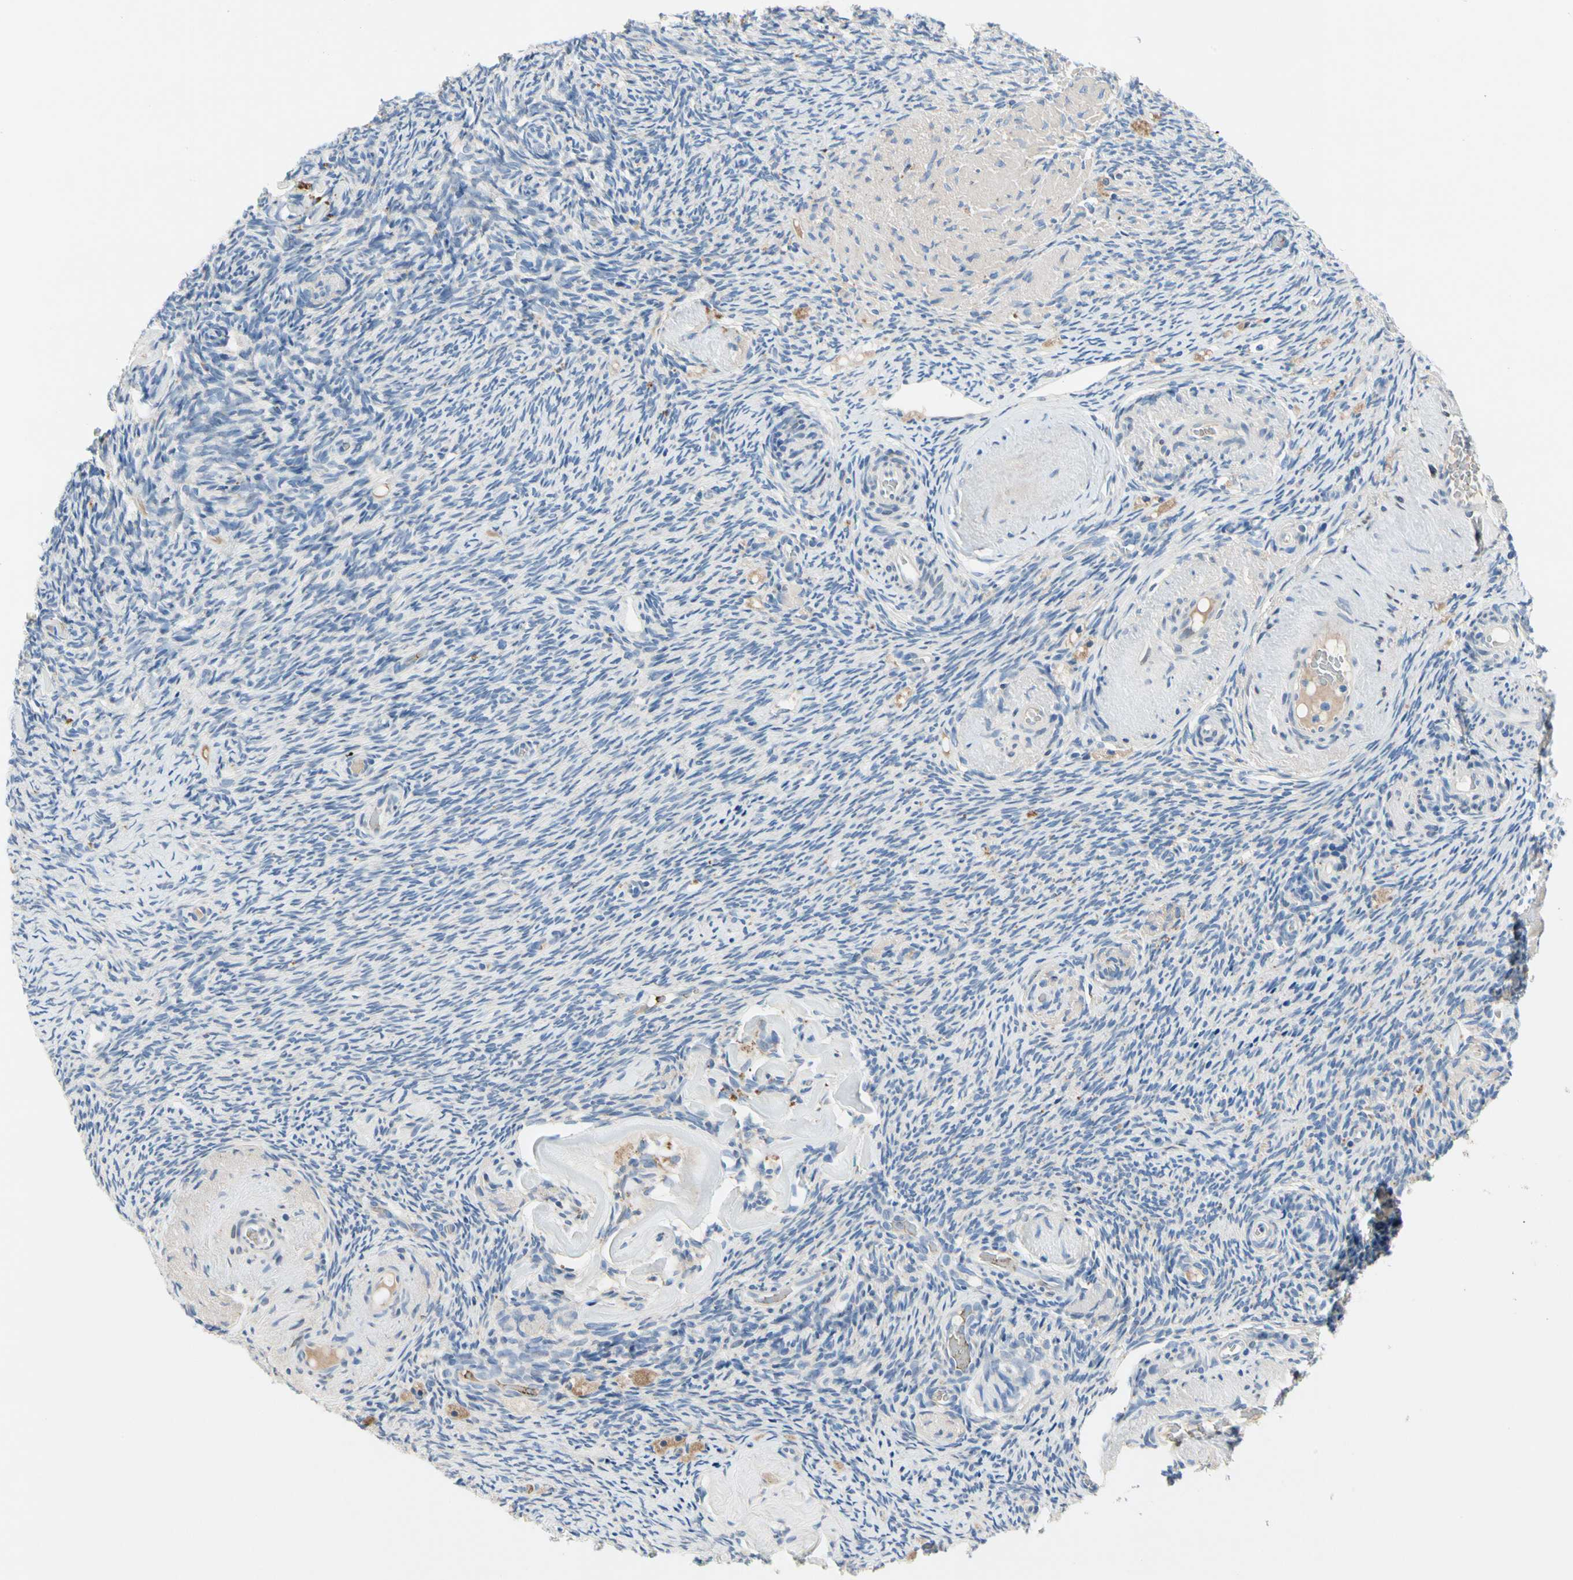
{"staining": {"intensity": "negative", "quantity": "none", "location": "none"}, "tissue": "ovary", "cell_type": "Ovarian stroma cells", "image_type": "normal", "snomed": [{"axis": "morphology", "description": "Normal tissue, NOS"}, {"axis": "topography", "description": "Ovary"}], "caption": "IHC micrograph of benign ovary: ovary stained with DAB (3,3'-diaminobenzidine) shows no significant protein positivity in ovarian stroma cells.", "gene": "RETSAT", "patient": {"sex": "female", "age": 60}}